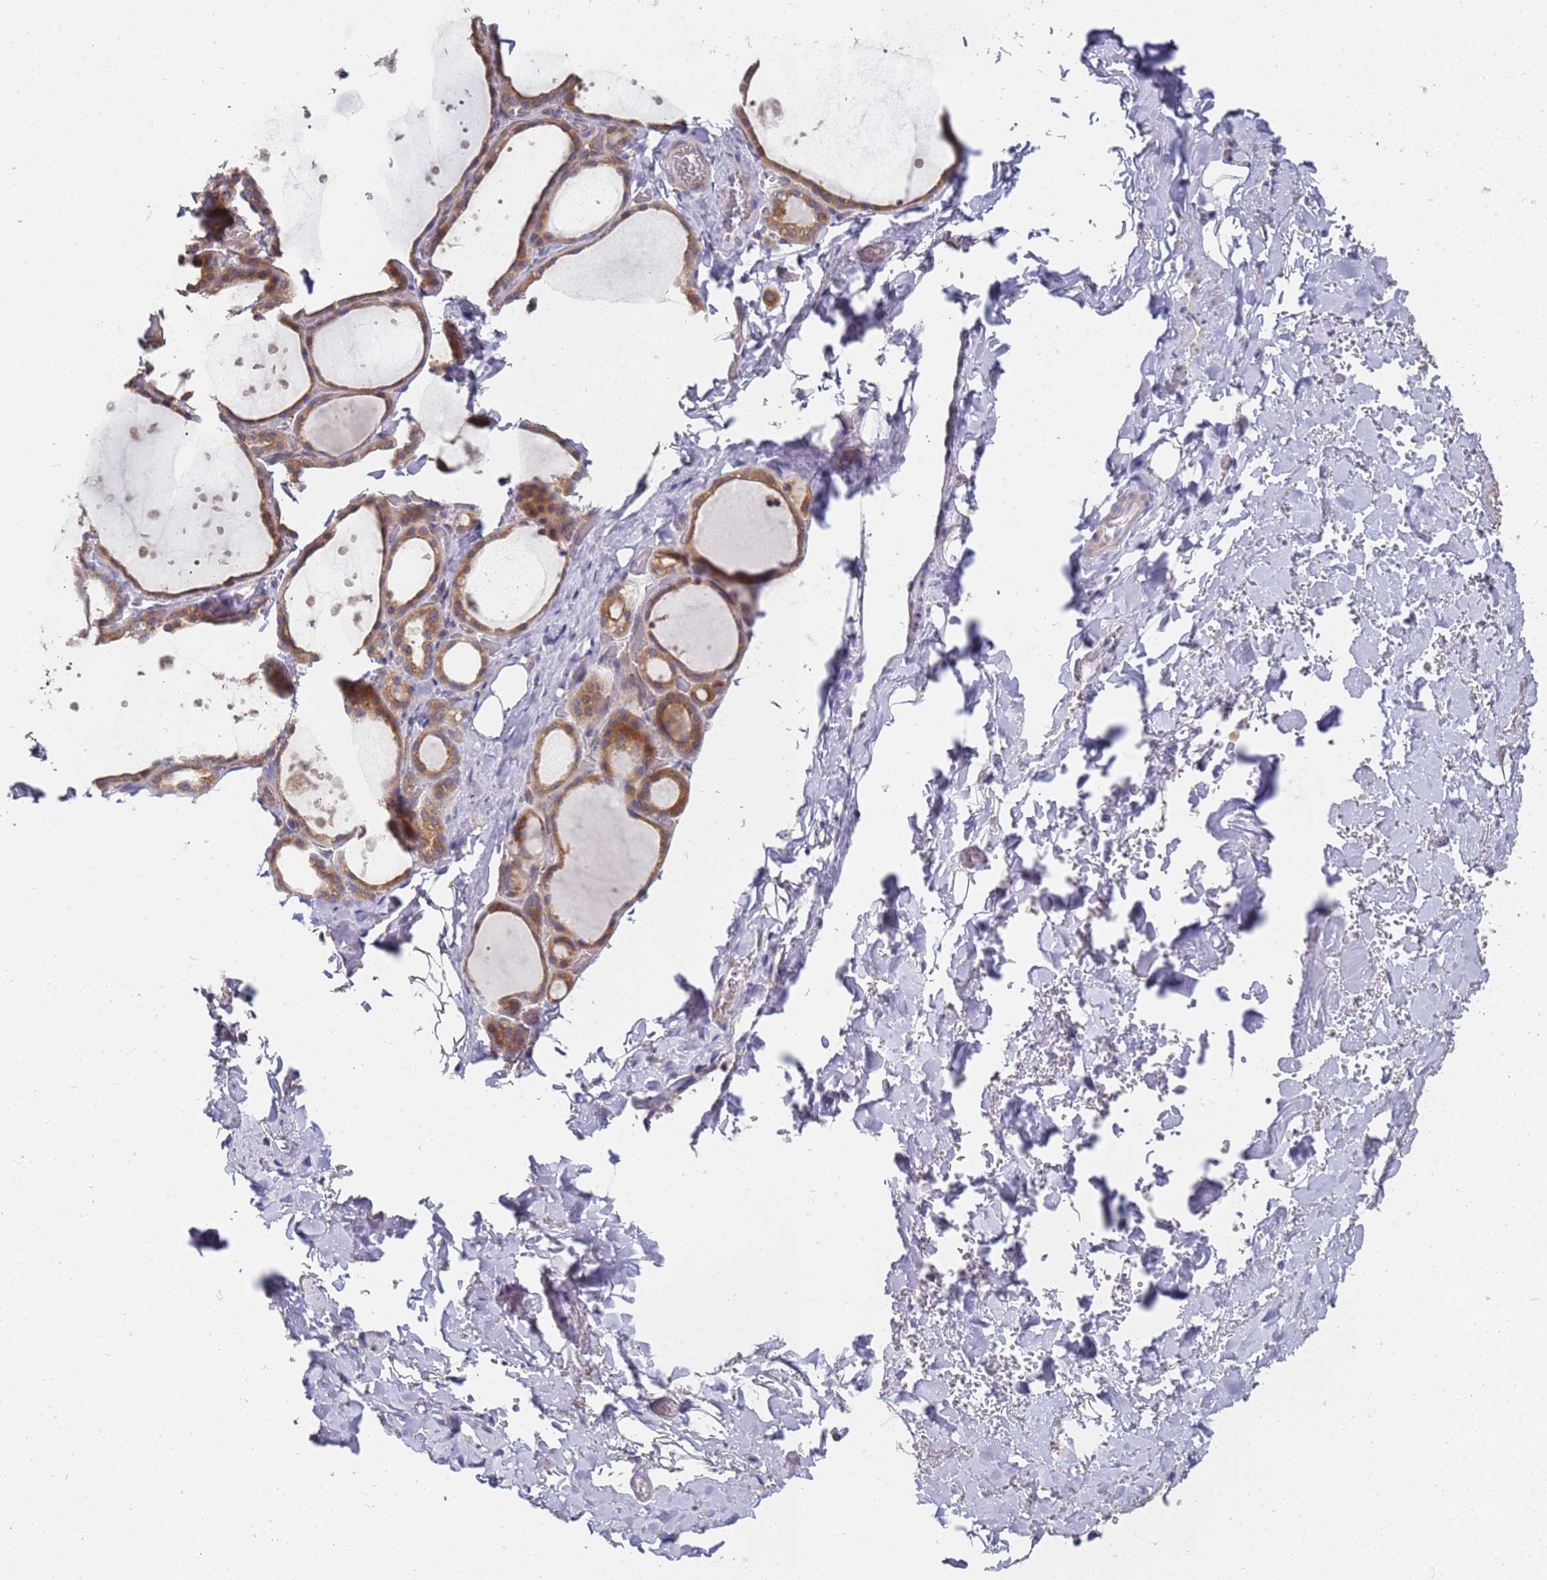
{"staining": {"intensity": "moderate", "quantity": ">75%", "location": "cytoplasmic/membranous"}, "tissue": "thyroid gland", "cell_type": "Glandular cells", "image_type": "normal", "snomed": [{"axis": "morphology", "description": "Normal tissue, NOS"}, {"axis": "topography", "description": "Thyroid gland"}], "caption": "IHC micrograph of unremarkable thyroid gland: thyroid gland stained using immunohistochemistry (IHC) exhibits medium levels of moderate protein expression localized specifically in the cytoplasmic/membranous of glandular cells, appearing as a cytoplasmic/membranous brown color.", "gene": "VRK2", "patient": {"sex": "female", "age": 44}}